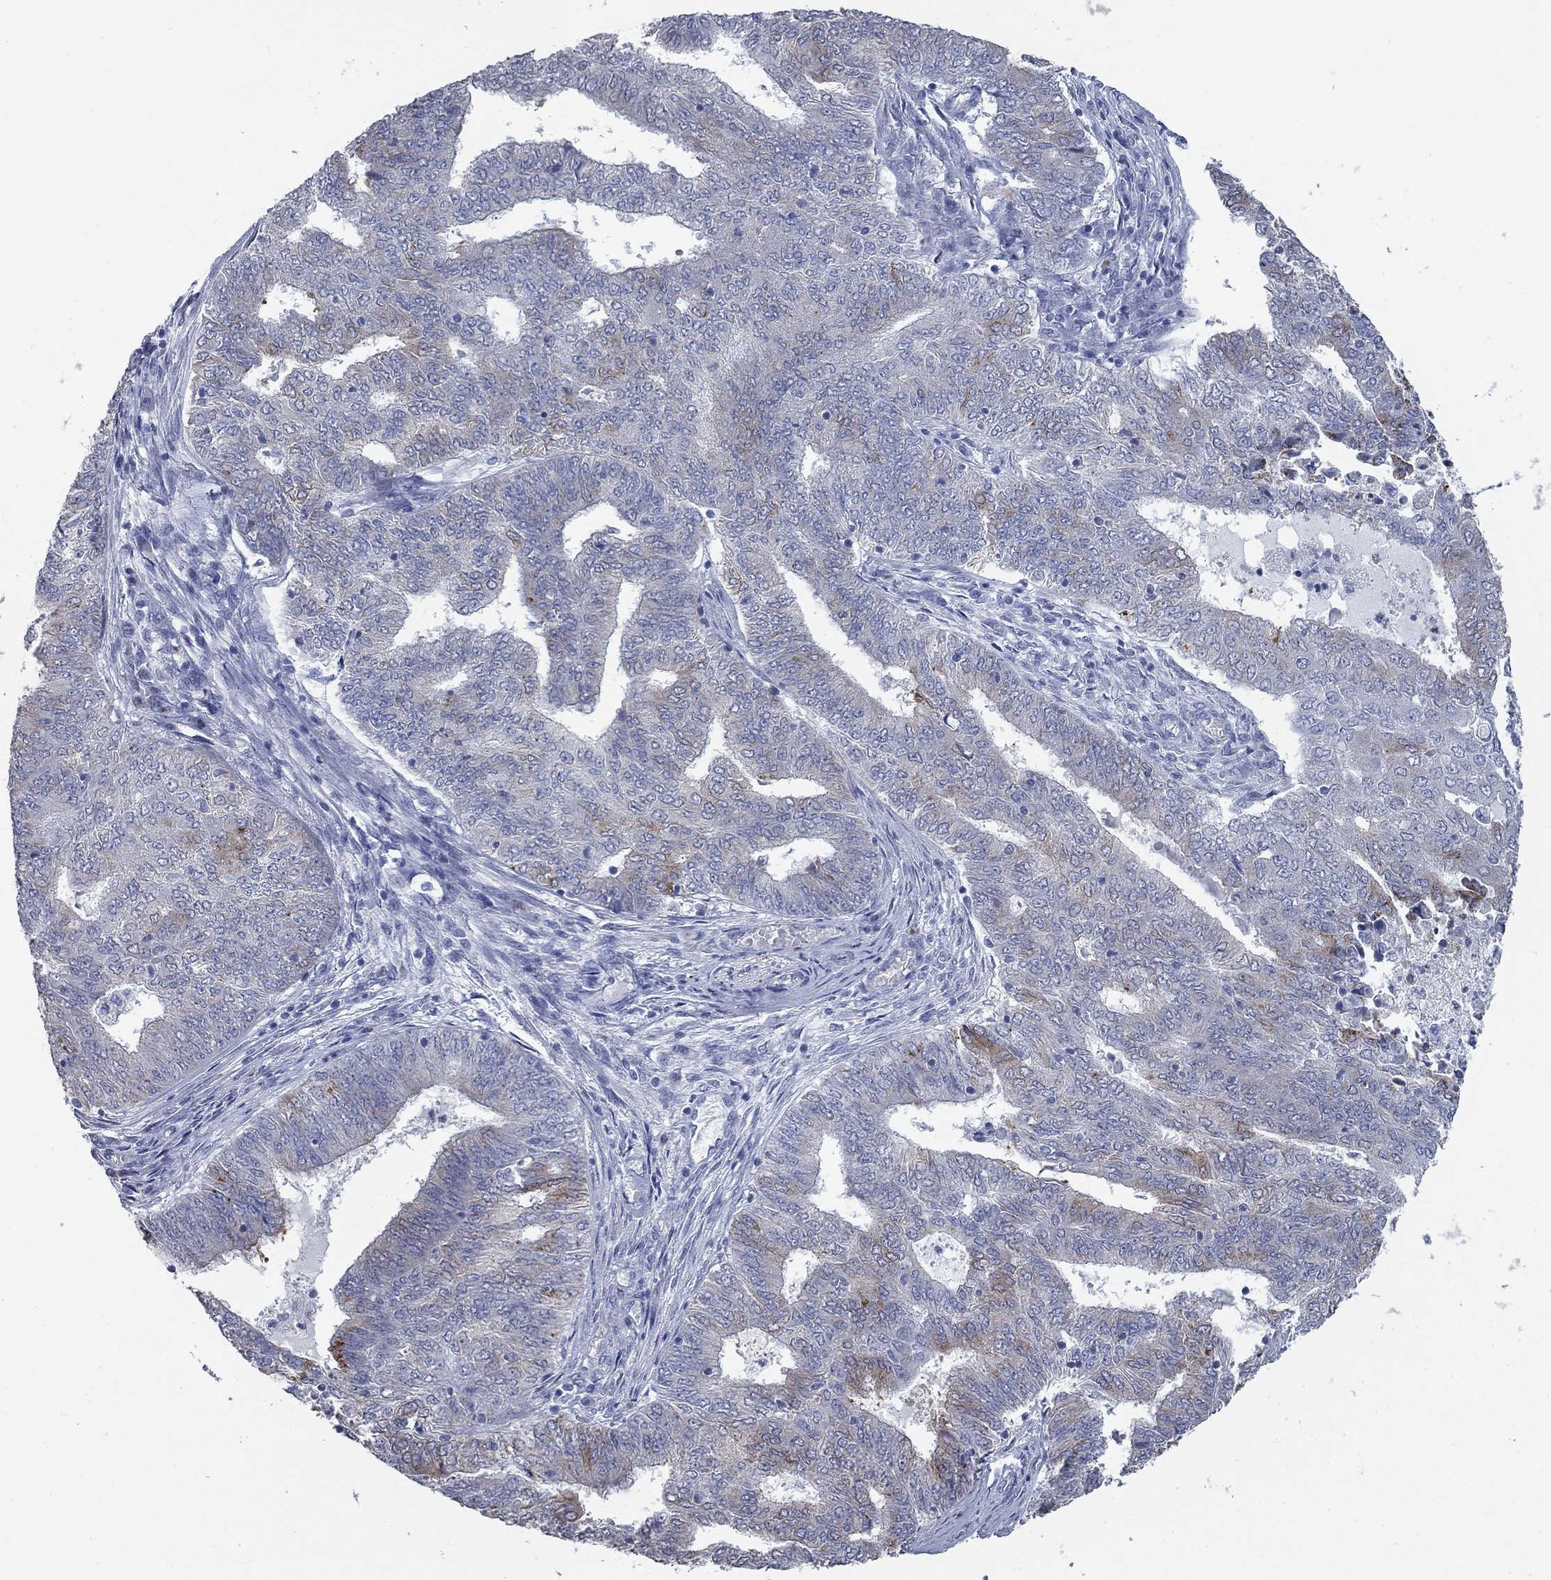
{"staining": {"intensity": "moderate", "quantity": "<25%", "location": "cytoplasmic/membranous"}, "tissue": "endometrial cancer", "cell_type": "Tumor cells", "image_type": "cancer", "snomed": [{"axis": "morphology", "description": "Adenocarcinoma, NOS"}, {"axis": "topography", "description": "Endometrium"}], "caption": "Human endometrial cancer (adenocarcinoma) stained with a brown dye exhibits moderate cytoplasmic/membranous positive staining in approximately <25% of tumor cells.", "gene": "TAC1", "patient": {"sex": "female", "age": 62}}